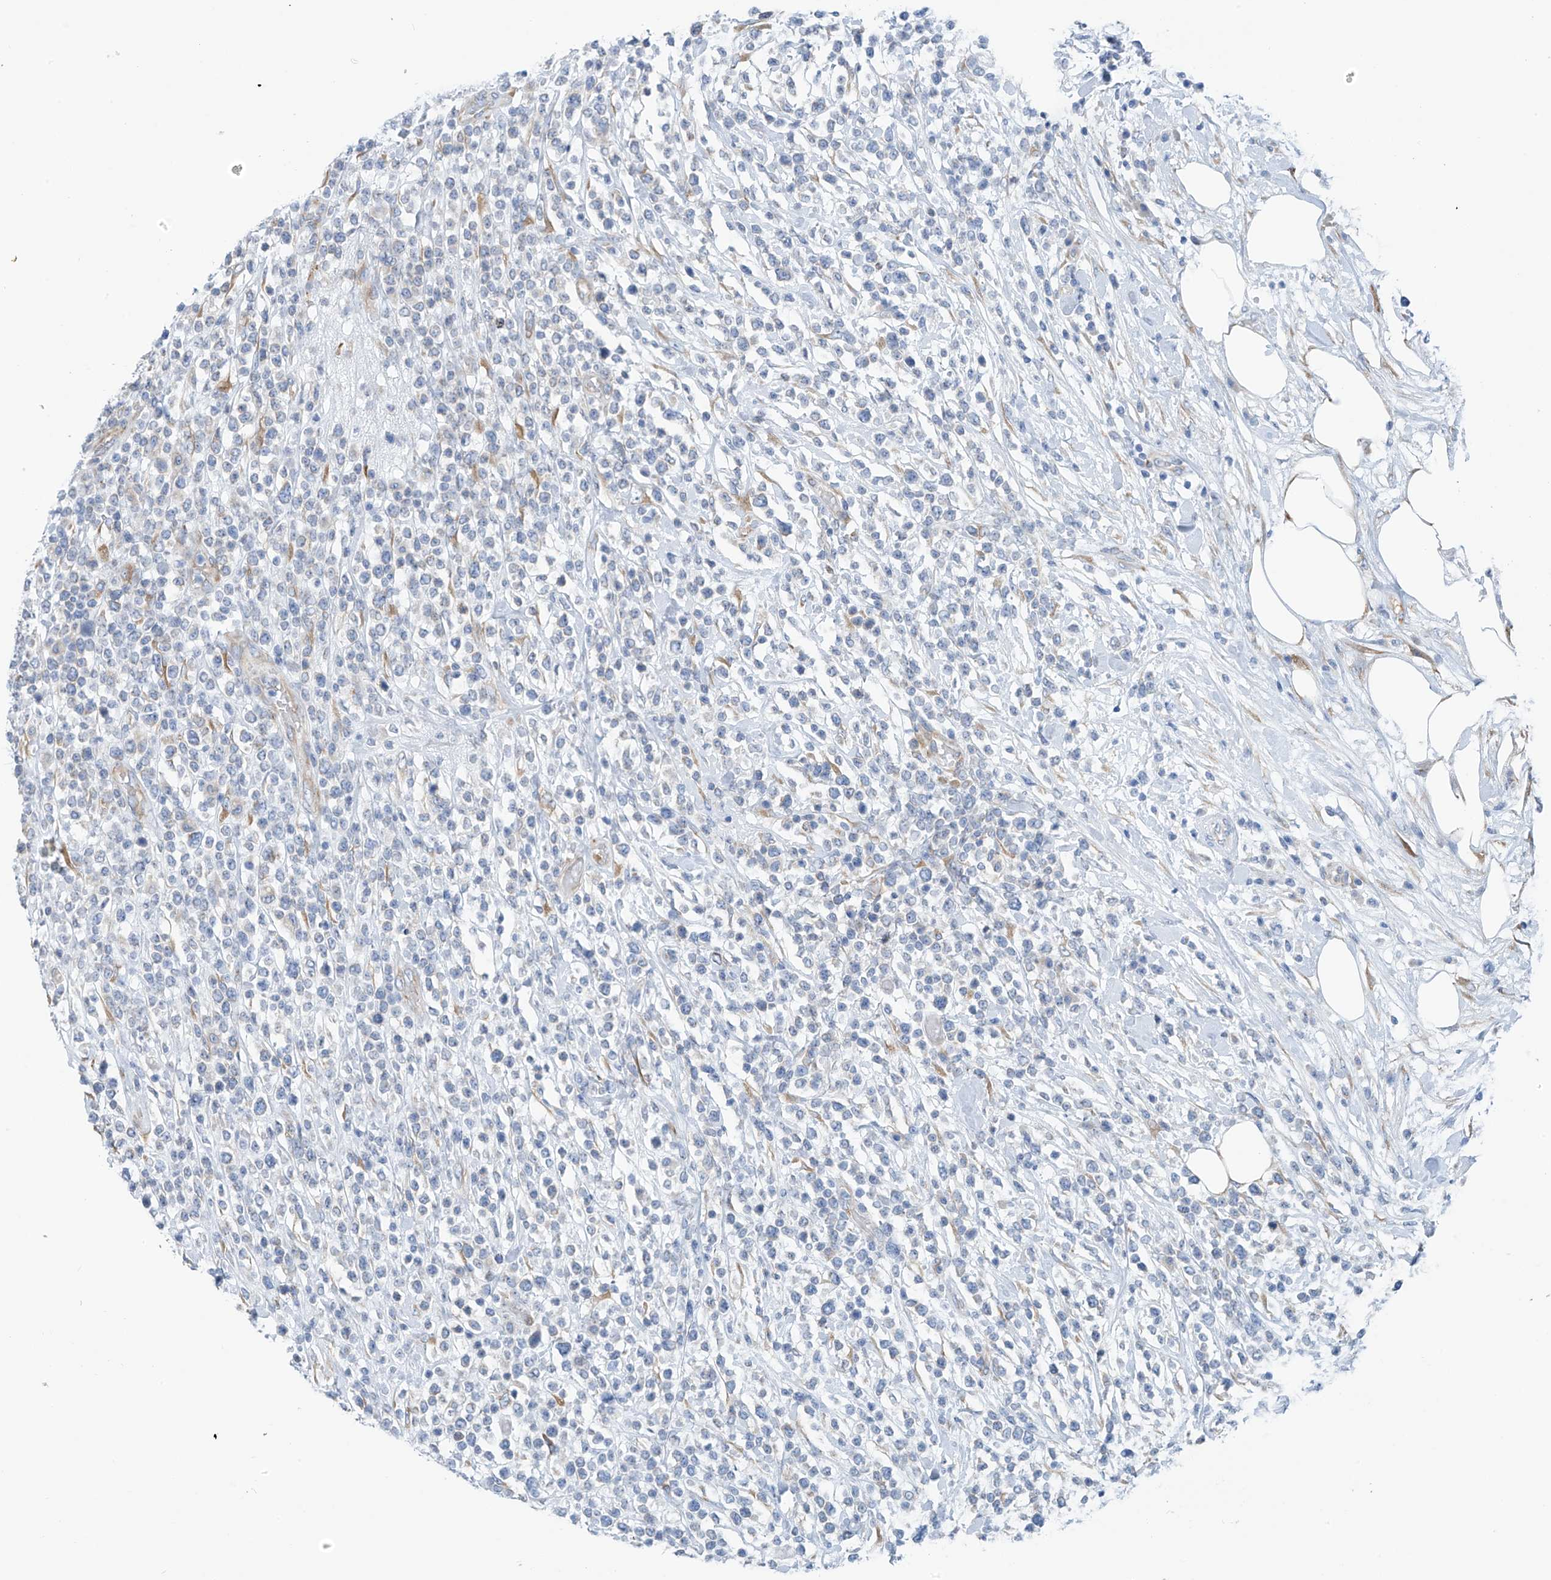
{"staining": {"intensity": "negative", "quantity": "none", "location": "none"}, "tissue": "lymphoma", "cell_type": "Tumor cells", "image_type": "cancer", "snomed": [{"axis": "morphology", "description": "Malignant lymphoma, non-Hodgkin's type, High grade"}, {"axis": "topography", "description": "Colon"}], "caption": "An immunohistochemistry (IHC) photomicrograph of malignant lymphoma, non-Hodgkin's type (high-grade) is shown. There is no staining in tumor cells of malignant lymphoma, non-Hodgkin's type (high-grade).", "gene": "RCN2", "patient": {"sex": "female", "age": 53}}